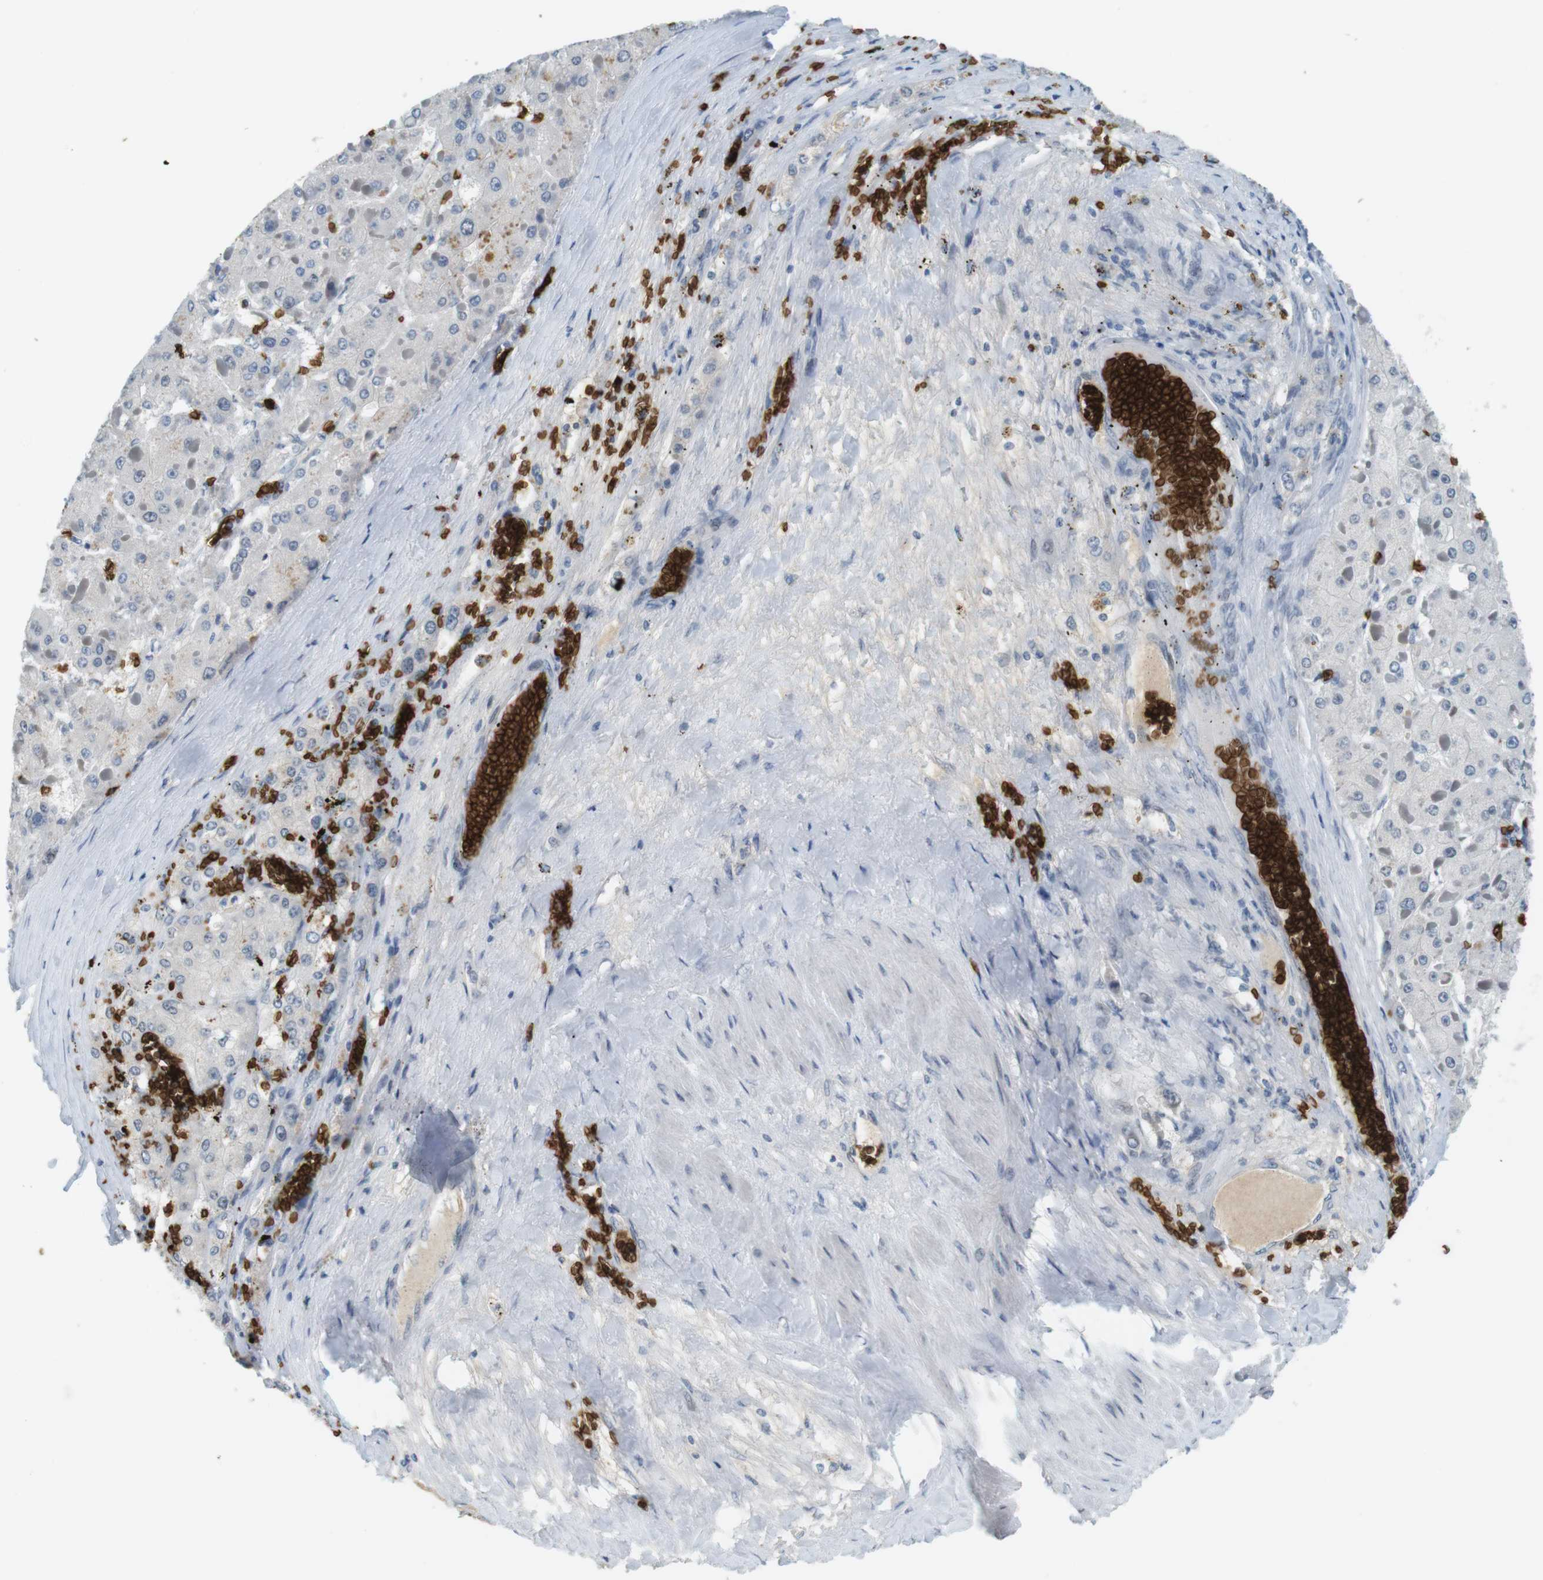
{"staining": {"intensity": "negative", "quantity": "none", "location": "none"}, "tissue": "liver cancer", "cell_type": "Tumor cells", "image_type": "cancer", "snomed": [{"axis": "morphology", "description": "Carcinoma, Hepatocellular, NOS"}, {"axis": "topography", "description": "Liver"}], "caption": "IHC photomicrograph of hepatocellular carcinoma (liver) stained for a protein (brown), which reveals no positivity in tumor cells.", "gene": "SLC4A1", "patient": {"sex": "female", "age": 73}}